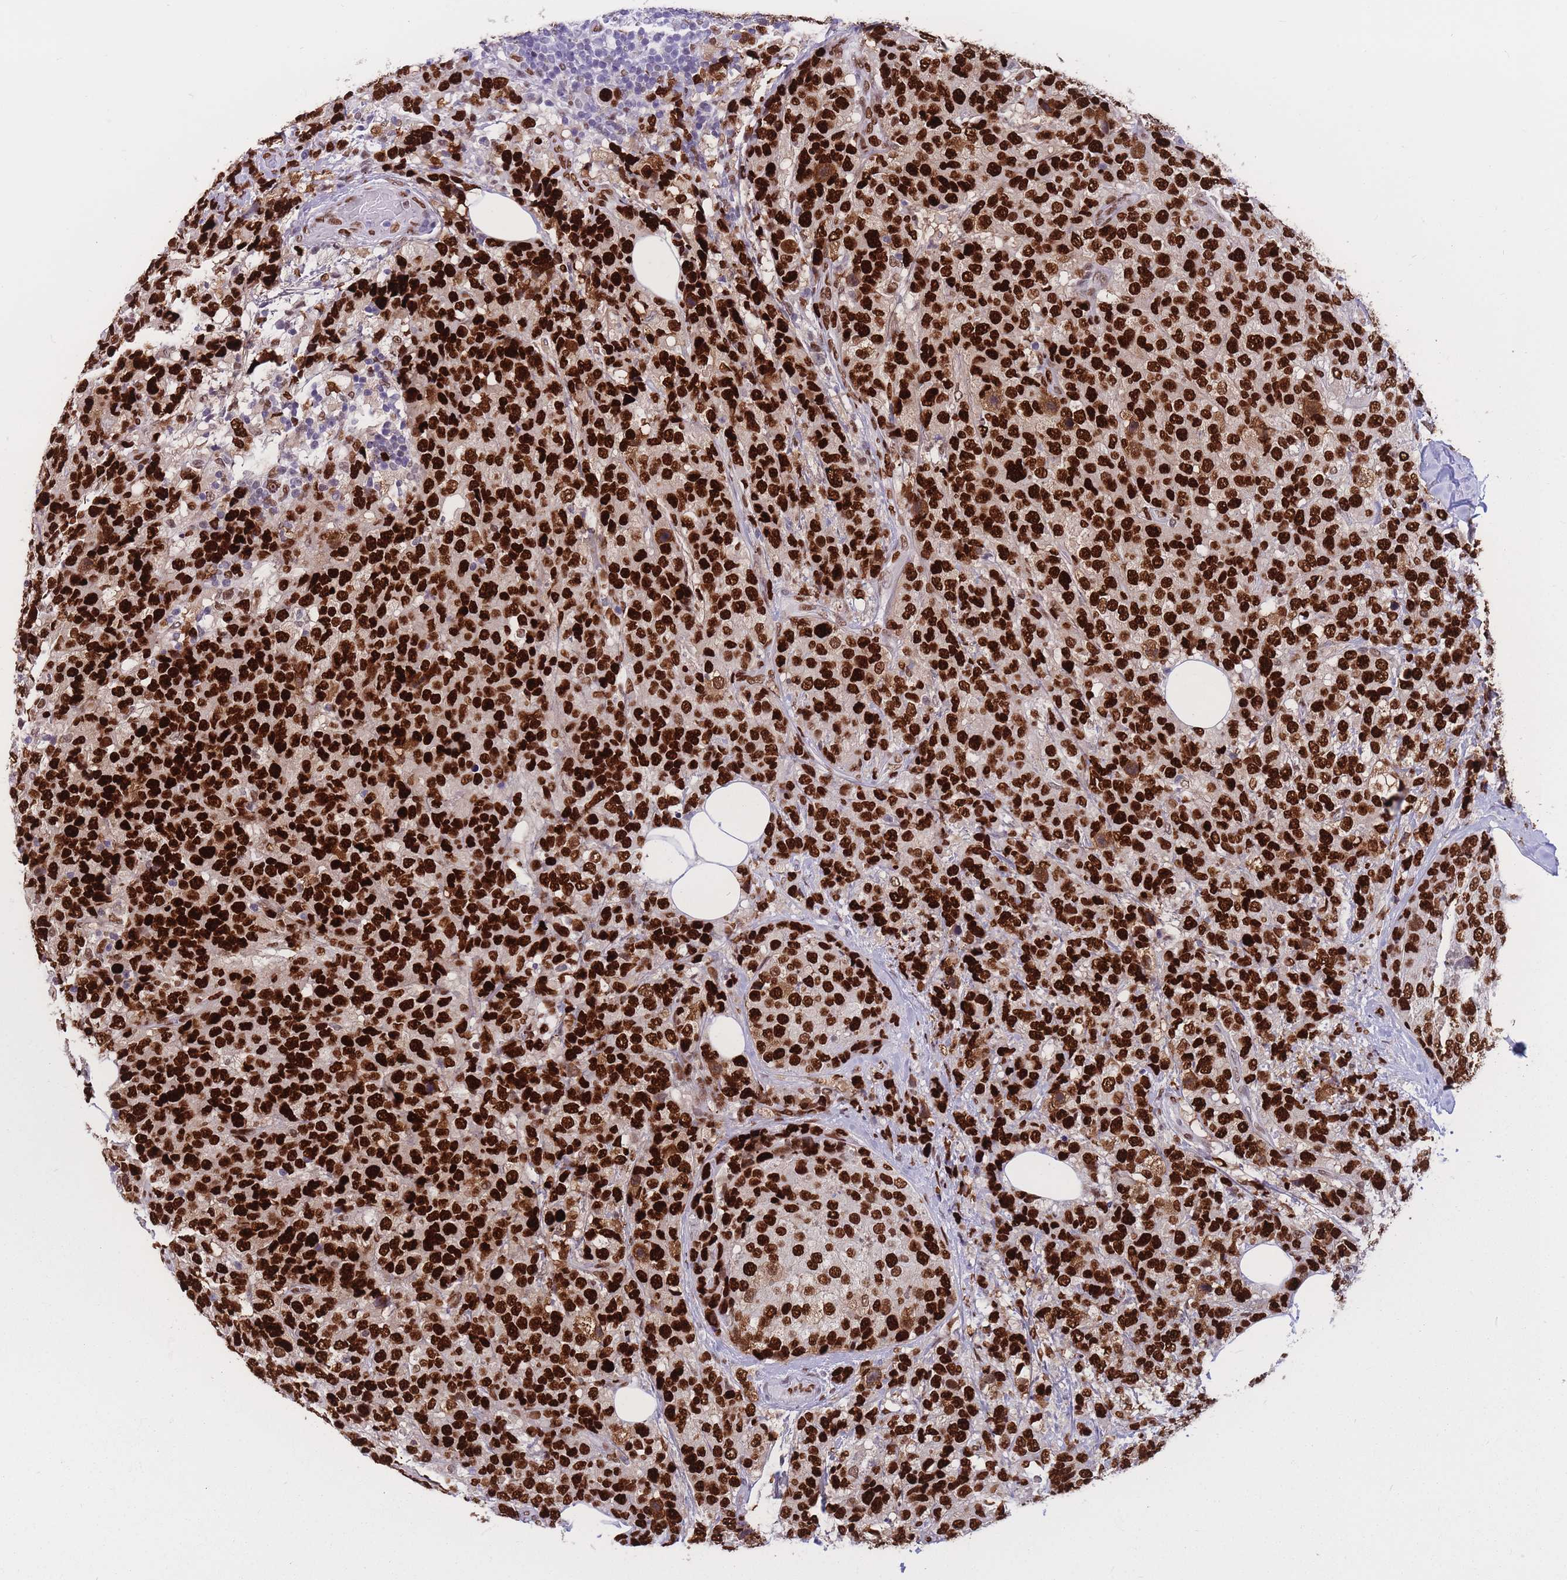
{"staining": {"intensity": "strong", "quantity": ">75%", "location": "nuclear"}, "tissue": "breast cancer", "cell_type": "Tumor cells", "image_type": "cancer", "snomed": [{"axis": "morphology", "description": "Lobular carcinoma"}, {"axis": "topography", "description": "Breast"}], "caption": "DAB (3,3'-diaminobenzidine) immunohistochemical staining of breast cancer (lobular carcinoma) demonstrates strong nuclear protein staining in about >75% of tumor cells.", "gene": "NASP", "patient": {"sex": "female", "age": 59}}